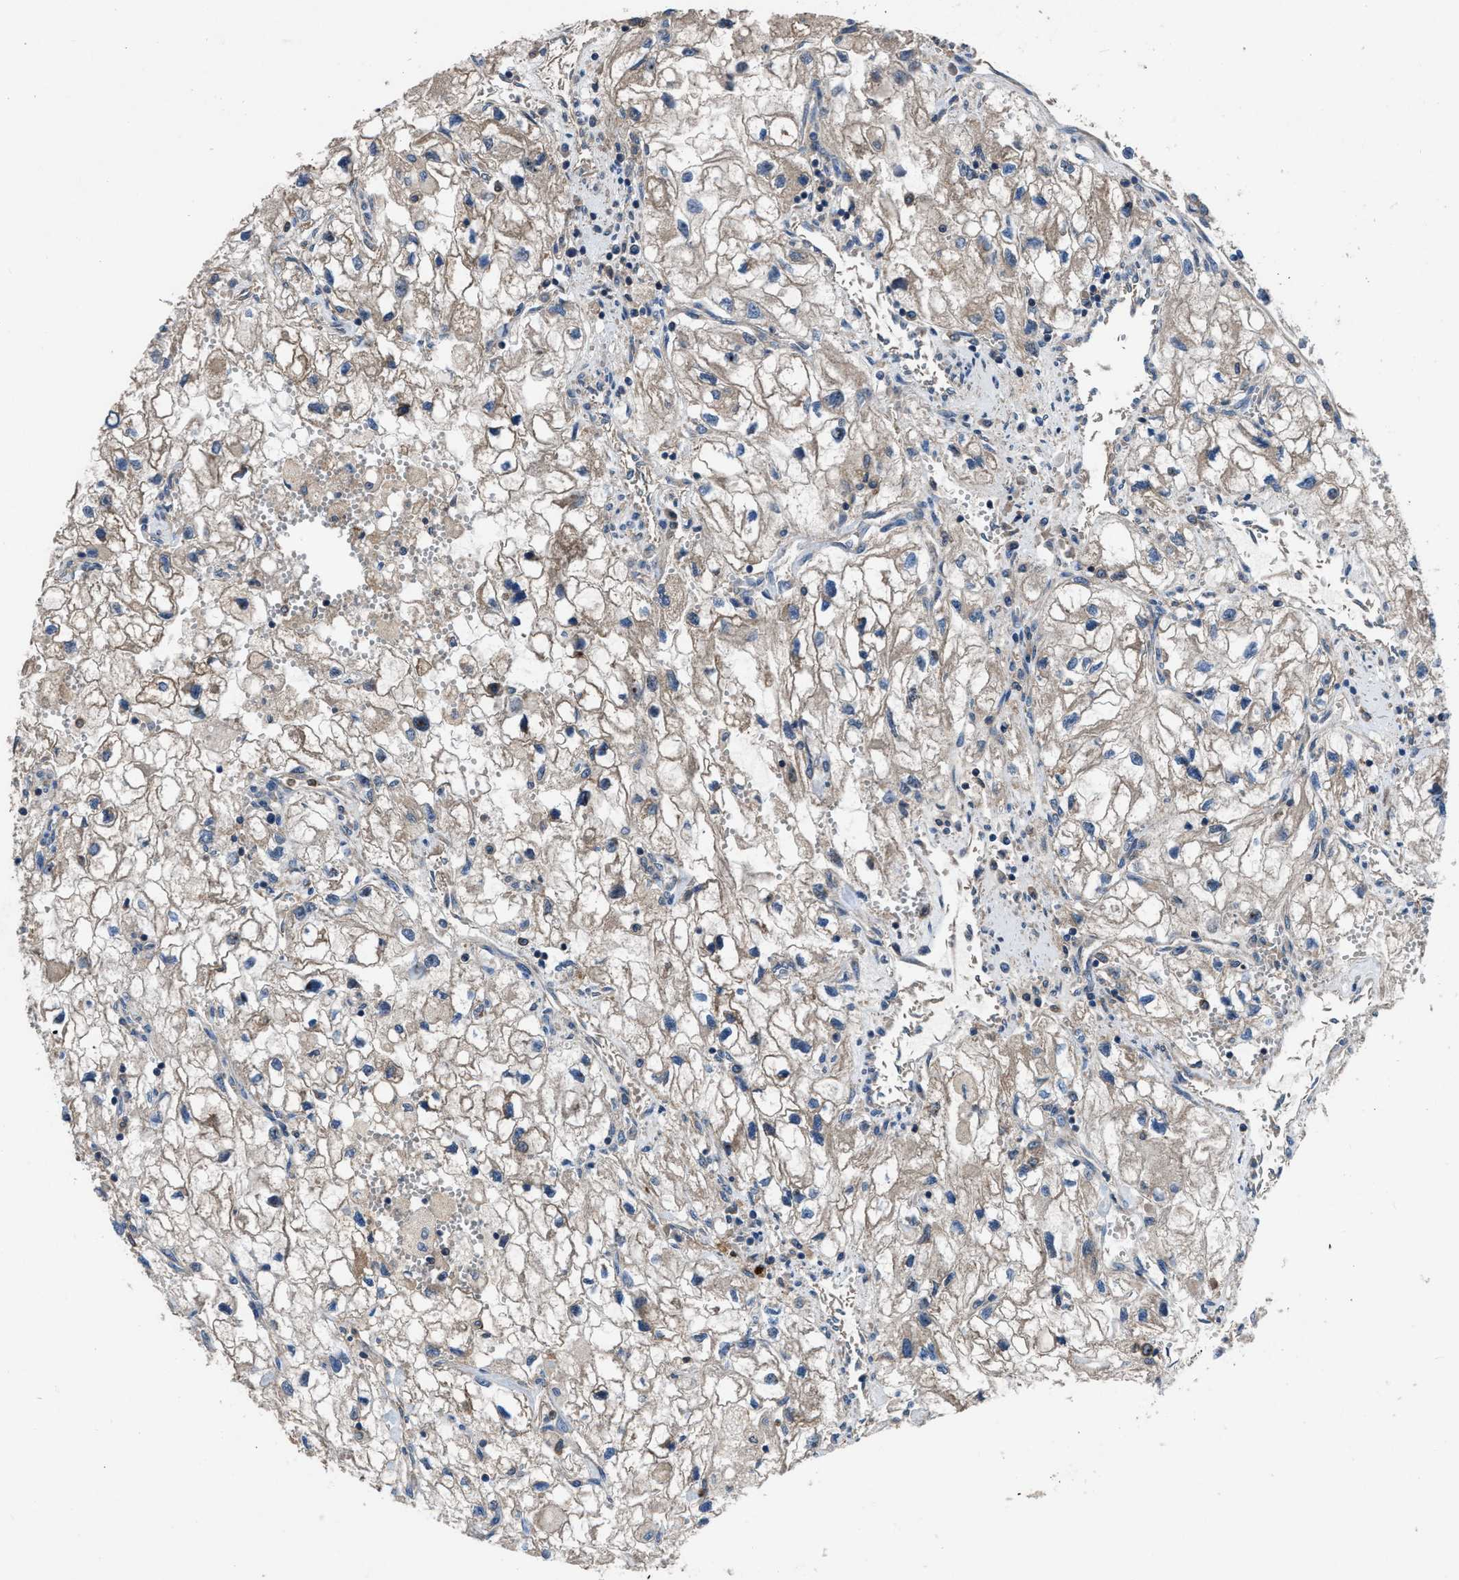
{"staining": {"intensity": "weak", "quantity": ">75%", "location": "cytoplasmic/membranous"}, "tissue": "renal cancer", "cell_type": "Tumor cells", "image_type": "cancer", "snomed": [{"axis": "morphology", "description": "Adenocarcinoma, NOS"}, {"axis": "topography", "description": "Kidney"}], "caption": "Tumor cells exhibit low levels of weak cytoplasmic/membranous staining in approximately >75% of cells in human renal cancer.", "gene": "USP25", "patient": {"sex": "female", "age": 70}}